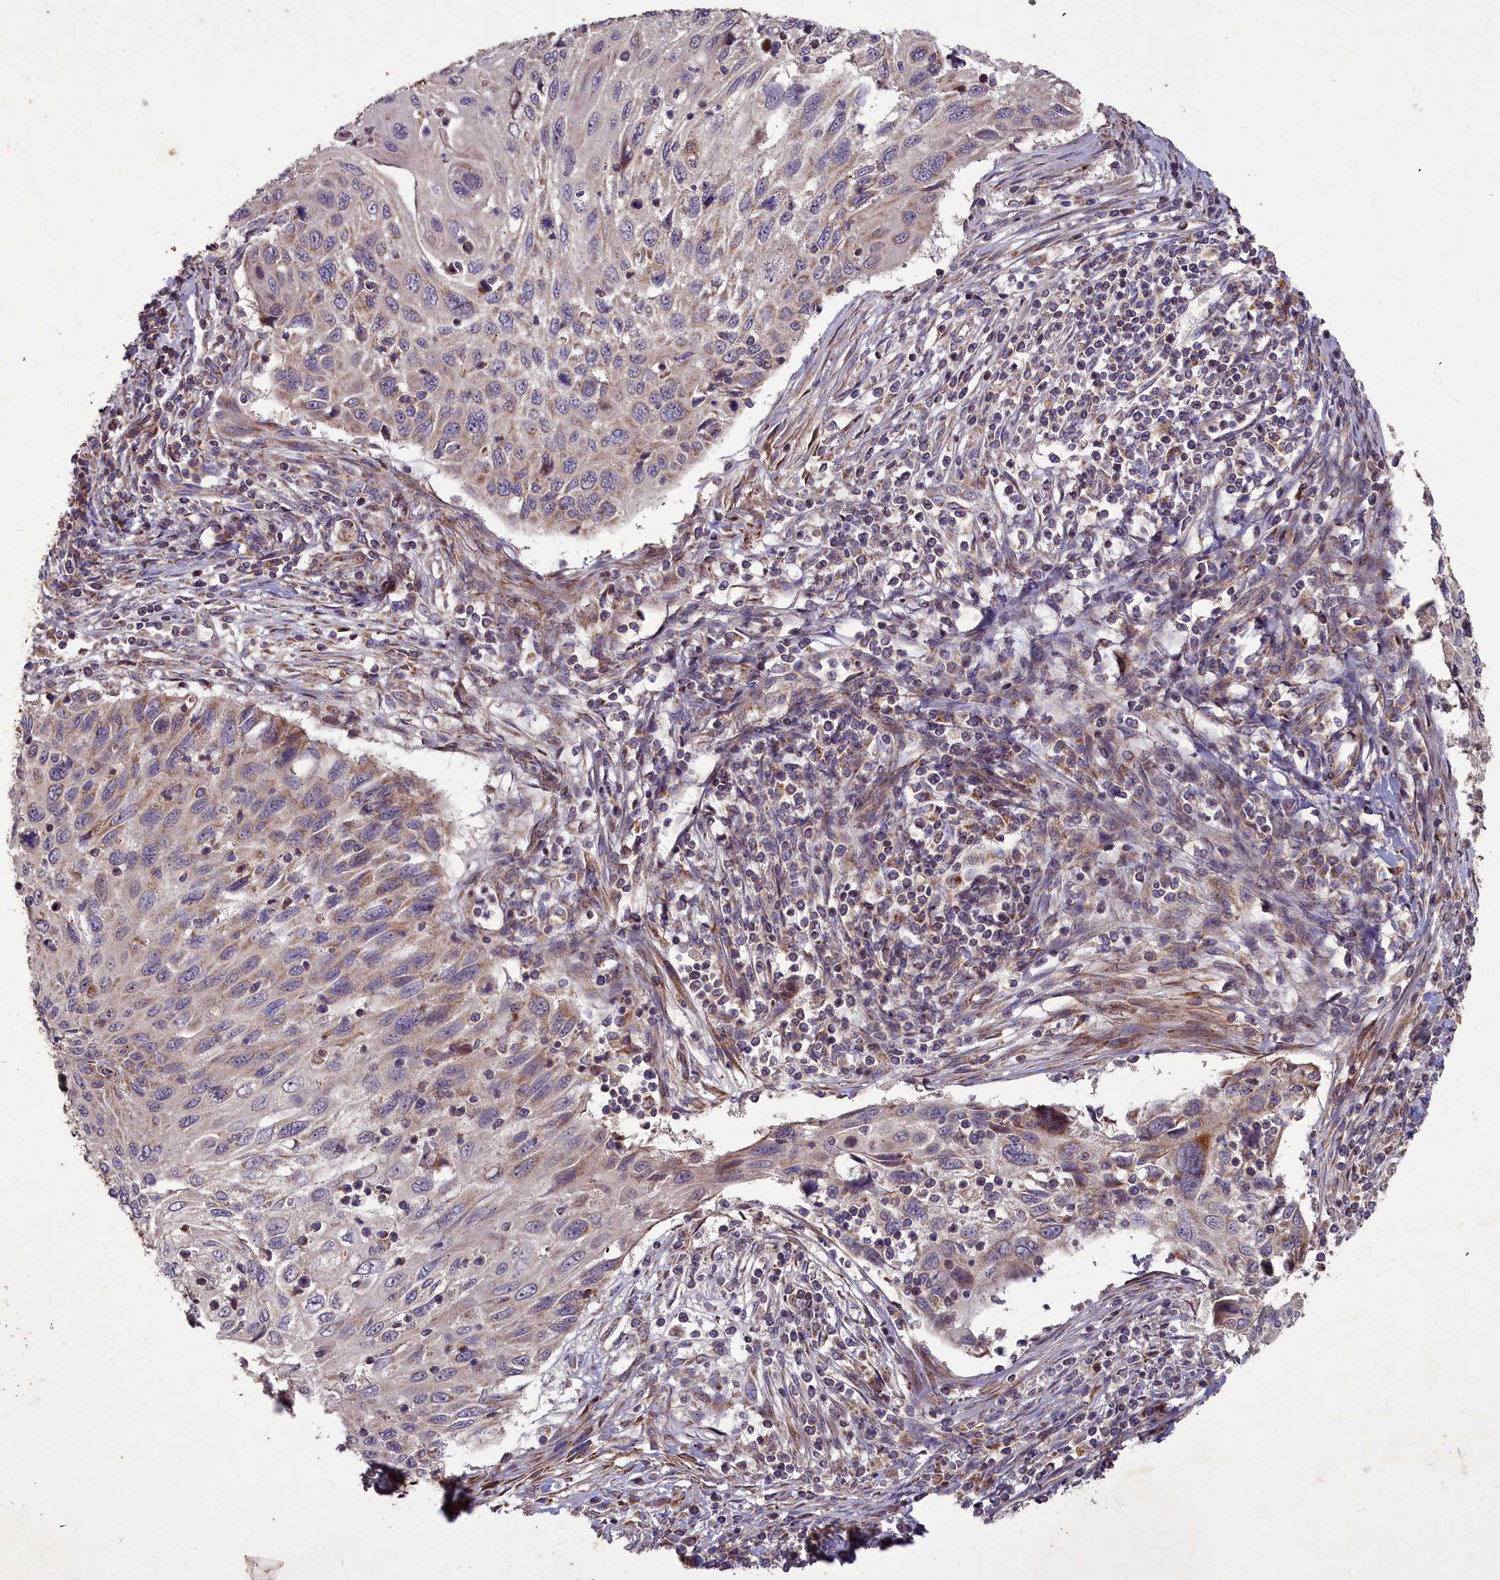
{"staining": {"intensity": "weak", "quantity": "25%-75%", "location": "cytoplasmic/membranous"}, "tissue": "cervical cancer", "cell_type": "Tumor cells", "image_type": "cancer", "snomed": [{"axis": "morphology", "description": "Squamous cell carcinoma, NOS"}, {"axis": "topography", "description": "Cervix"}], "caption": "Squamous cell carcinoma (cervical) was stained to show a protein in brown. There is low levels of weak cytoplasmic/membranous expression in about 25%-75% of tumor cells. (DAB (3,3'-diaminobenzidine) = brown stain, brightfield microscopy at high magnification).", "gene": "COX11", "patient": {"sex": "female", "age": 70}}